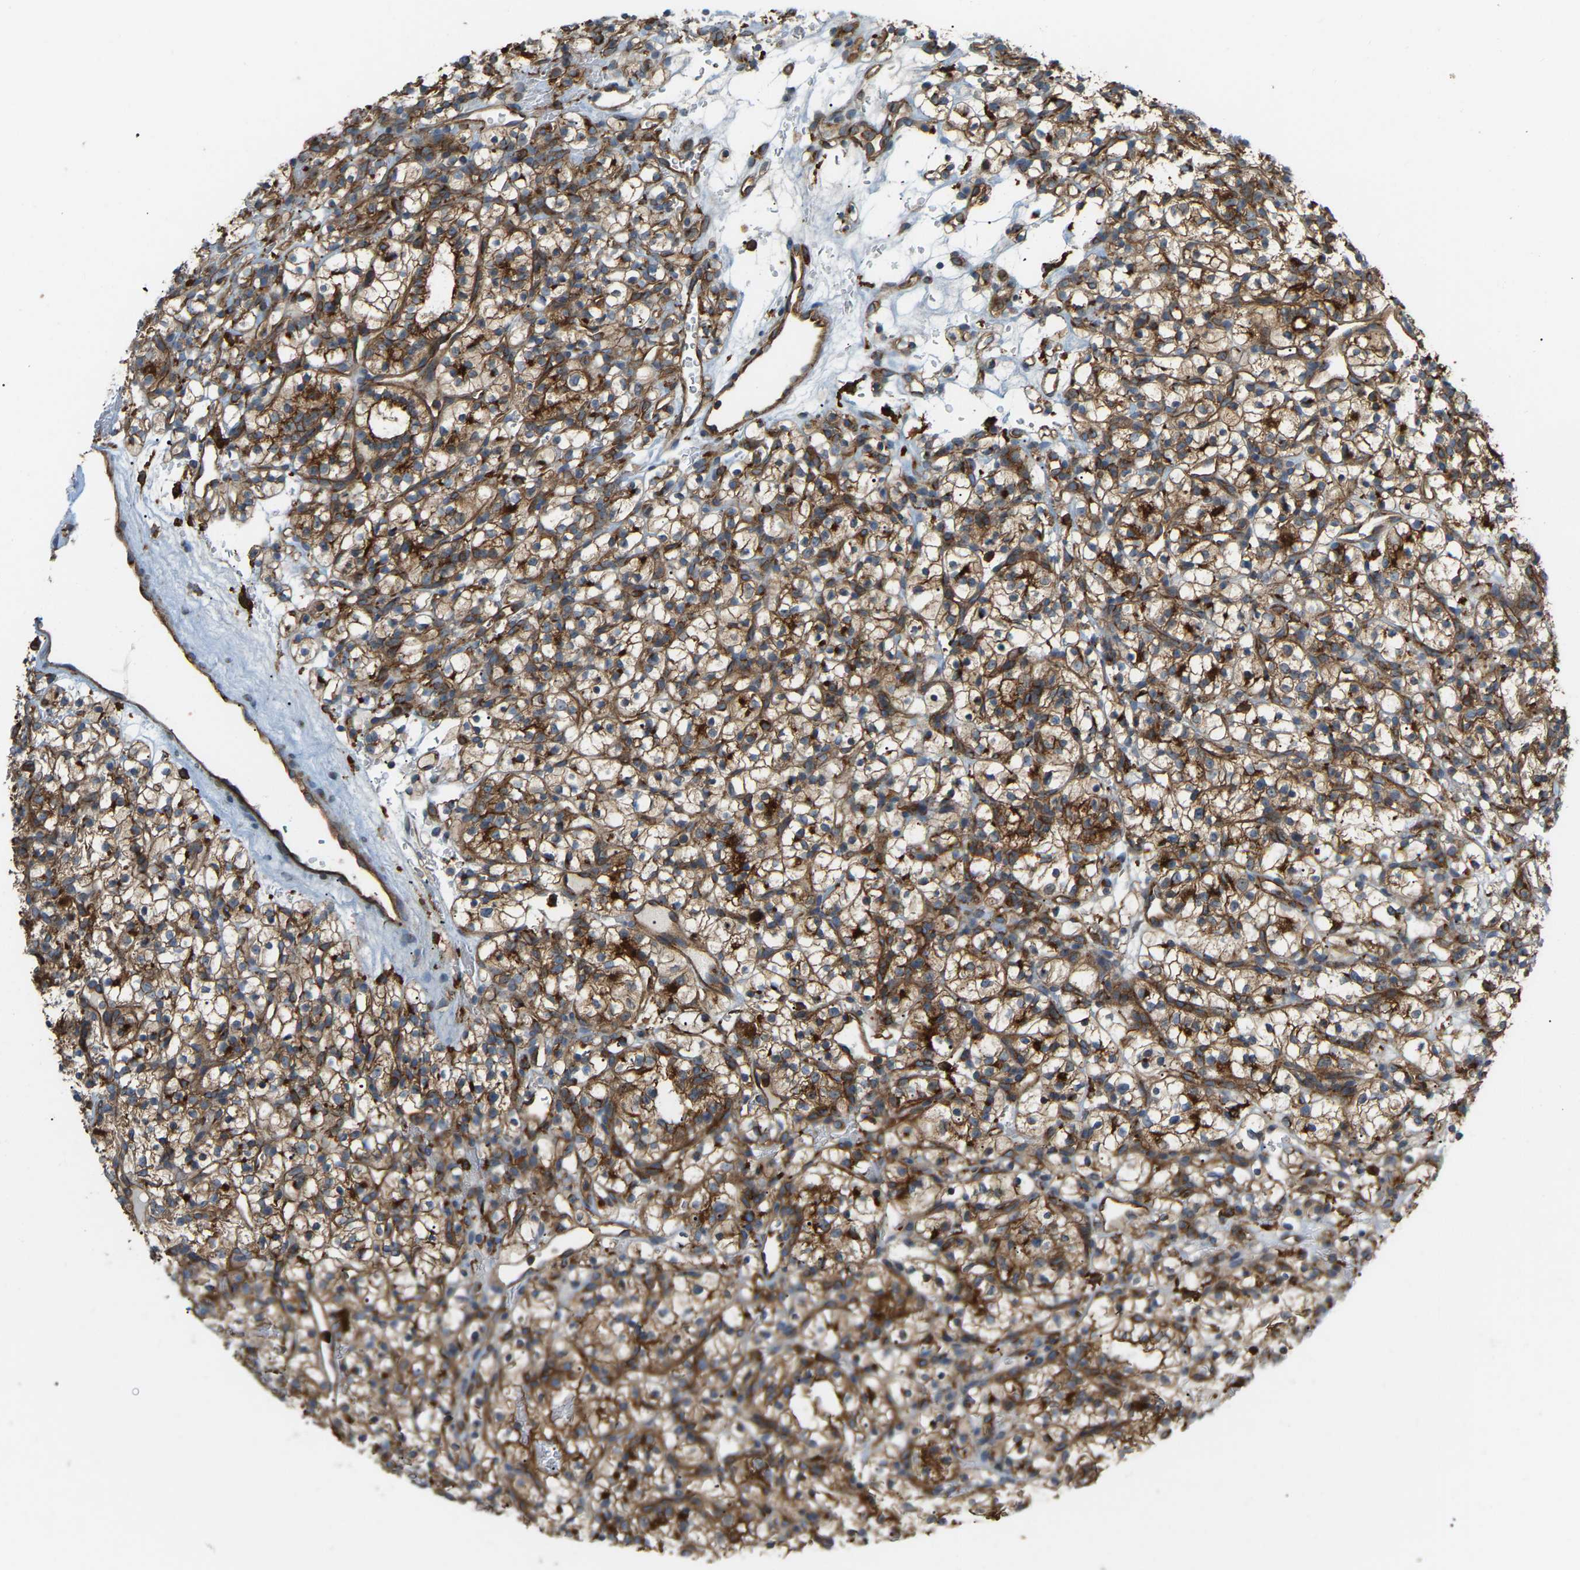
{"staining": {"intensity": "strong", "quantity": ">75%", "location": "cytoplasmic/membranous"}, "tissue": "renal cancer", "cell_type": "Tumor cells", "image_type": "cancer", "snomed": [{"axis": "morphology", "description": "Adenocarcinoma, NOS"}, {"axis": "topography", "description": "Kidney"}], "caption": "A micrograph of renal adenocarcinoma stained for a protein demonstrates strong cytoplasmic/membranous brown staining in tumor cells.", "gene": "PICALM", "patient": {"sex": "female", "age": 57}}